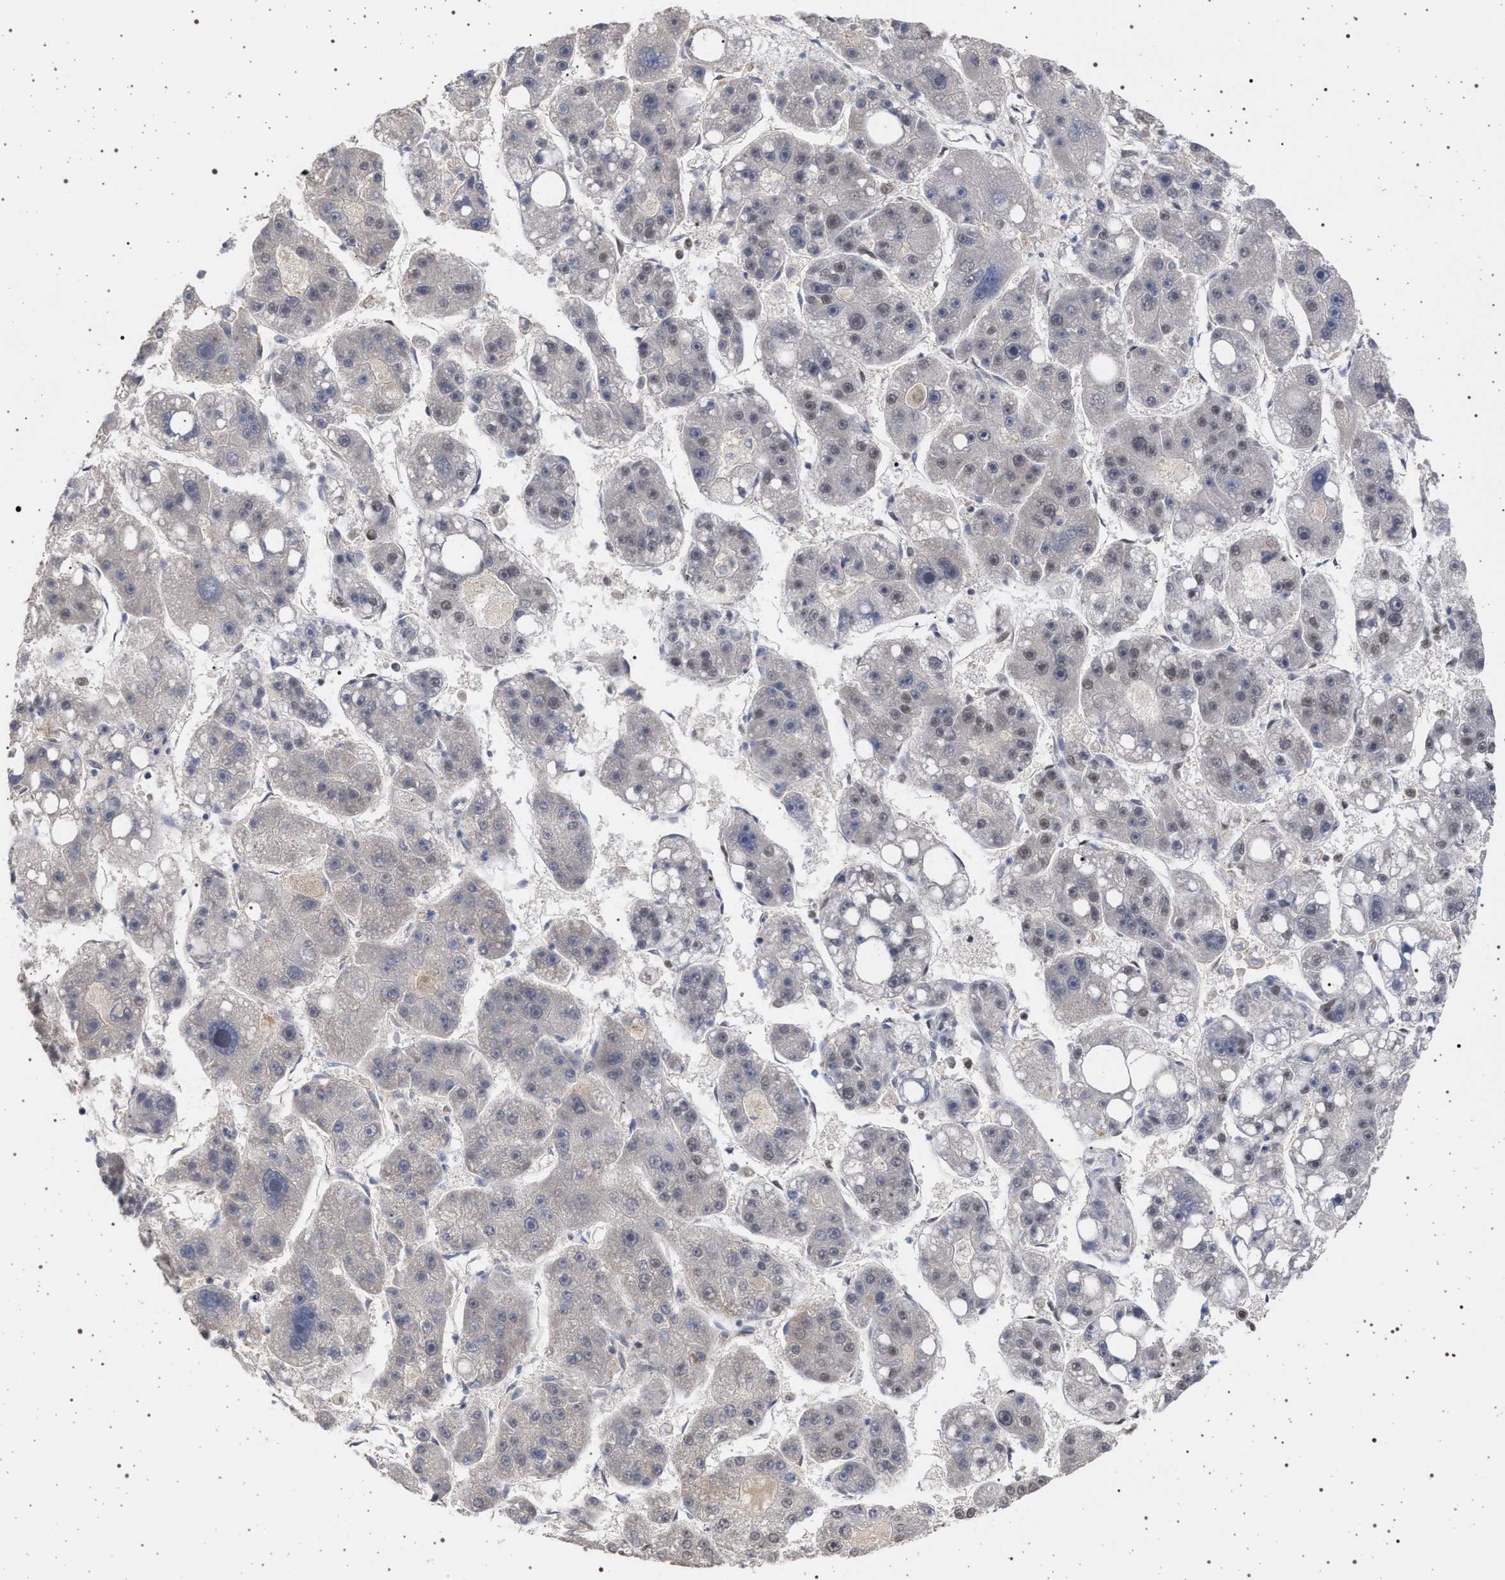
{"staining": {"intensity": "weak", "quantity": "<25%", "location": "nuclear"}, "tissue": "liver cancer", "cell_type": "Tumor cells", "image_type": "cancer", "snomed": [{"axis": "morphology", "description": "Carcinoma, Hepatocellular, NOS"}, {"axis": "topography", "description": "Liver"}], "caption": "Tumor cells show no significant protein staining in liver hepatocellular carcinoma. (DAB (3,3'-diaminobenzidine) IHC visualized using brightfield microscopy, high magnification).", "gene": "PHF12", "patient": {"sex": "female", "age": 61}}